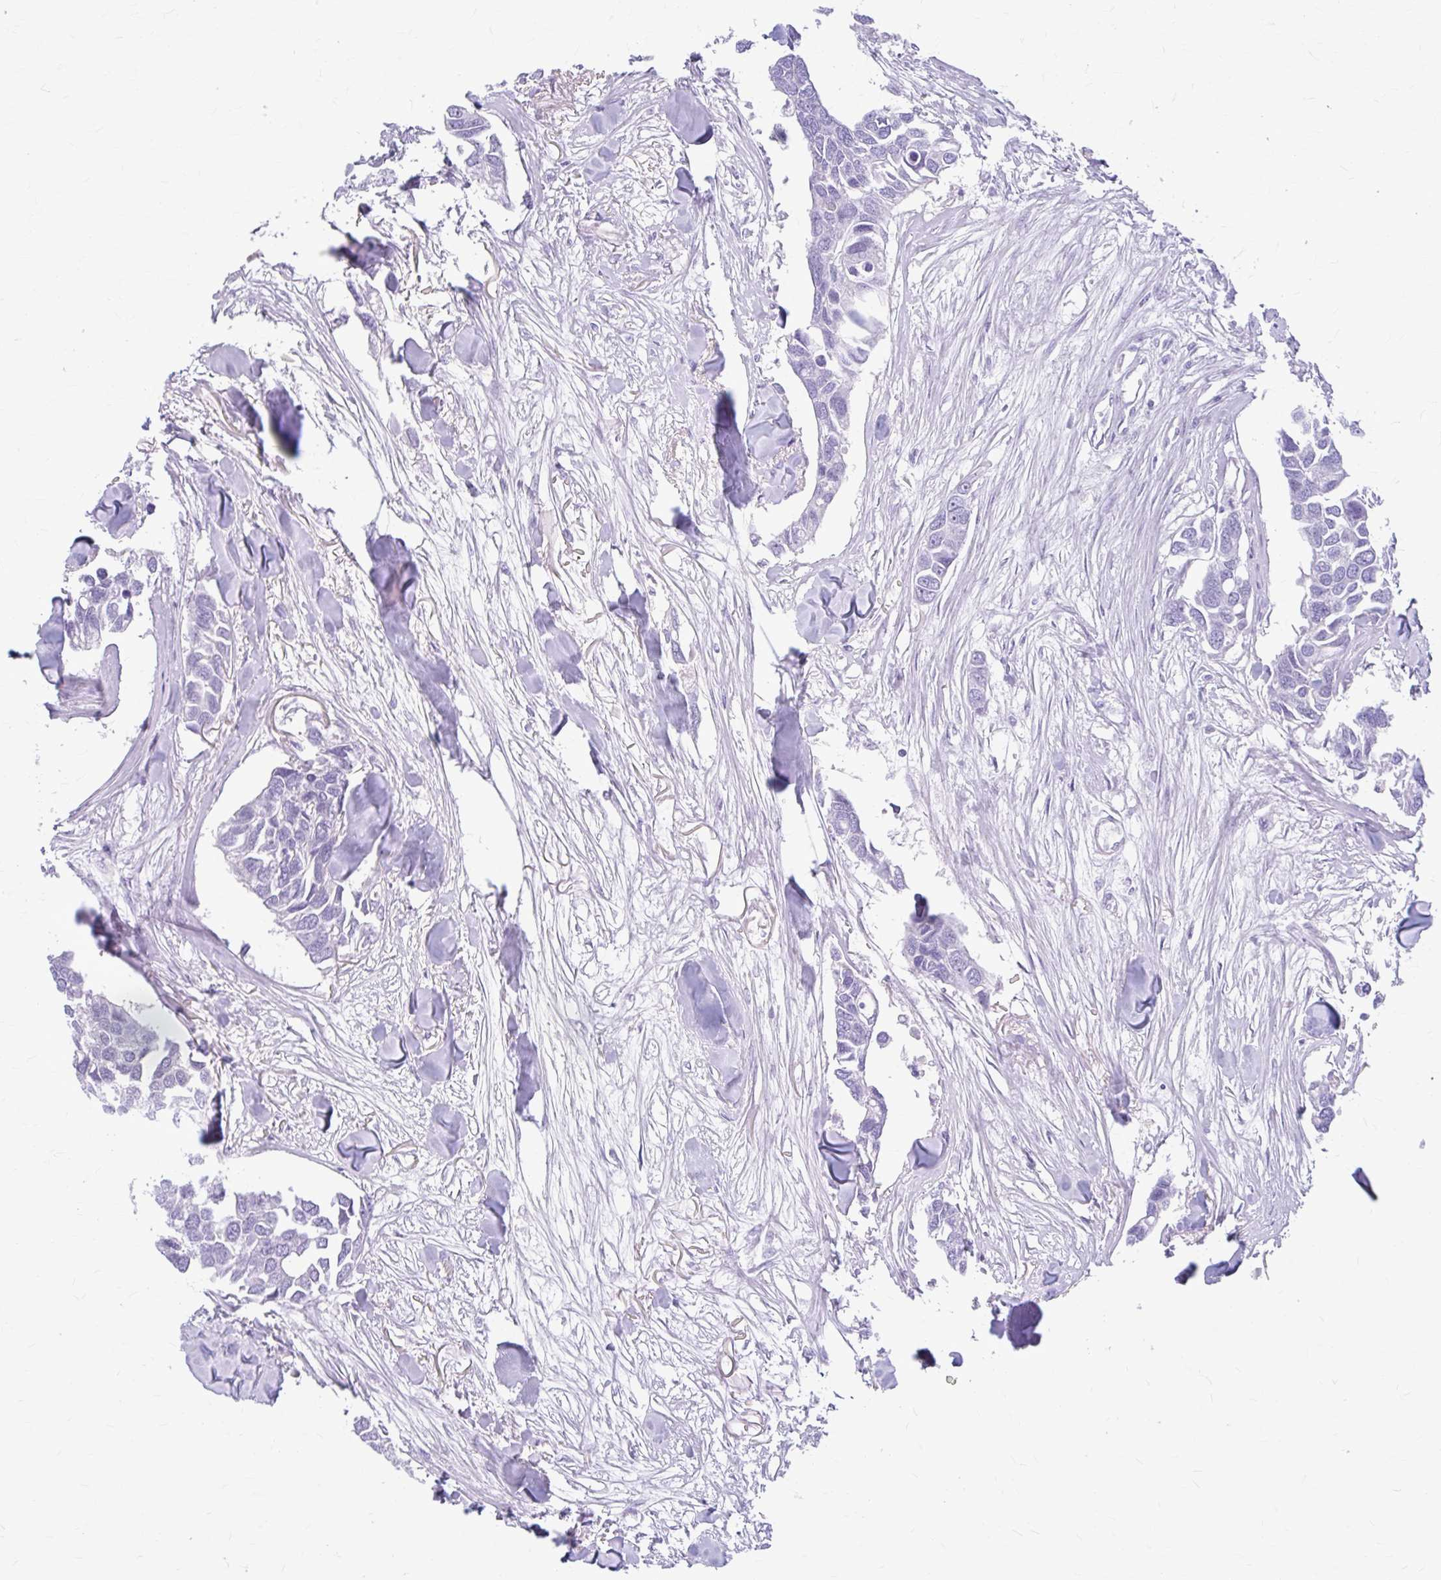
{"staining": {"intensity": "negative", "quantity": "none", "location": "none"}, "tissue": "breast cancer", "cell_type": "Tumor cells", "image_type": "cancer", "snomed": [{"axis": "morphology", "description": "Duct carcinoma"}, {"axis": "topography", "description": "Breast"}], "caption": "Immunohistochemistry (IHC) of intraductal carcinoma (breast) reveals no expression in tumor cells.", "gene": "KLHDC7A", "patient": {"sex": "female", "age": 83}}